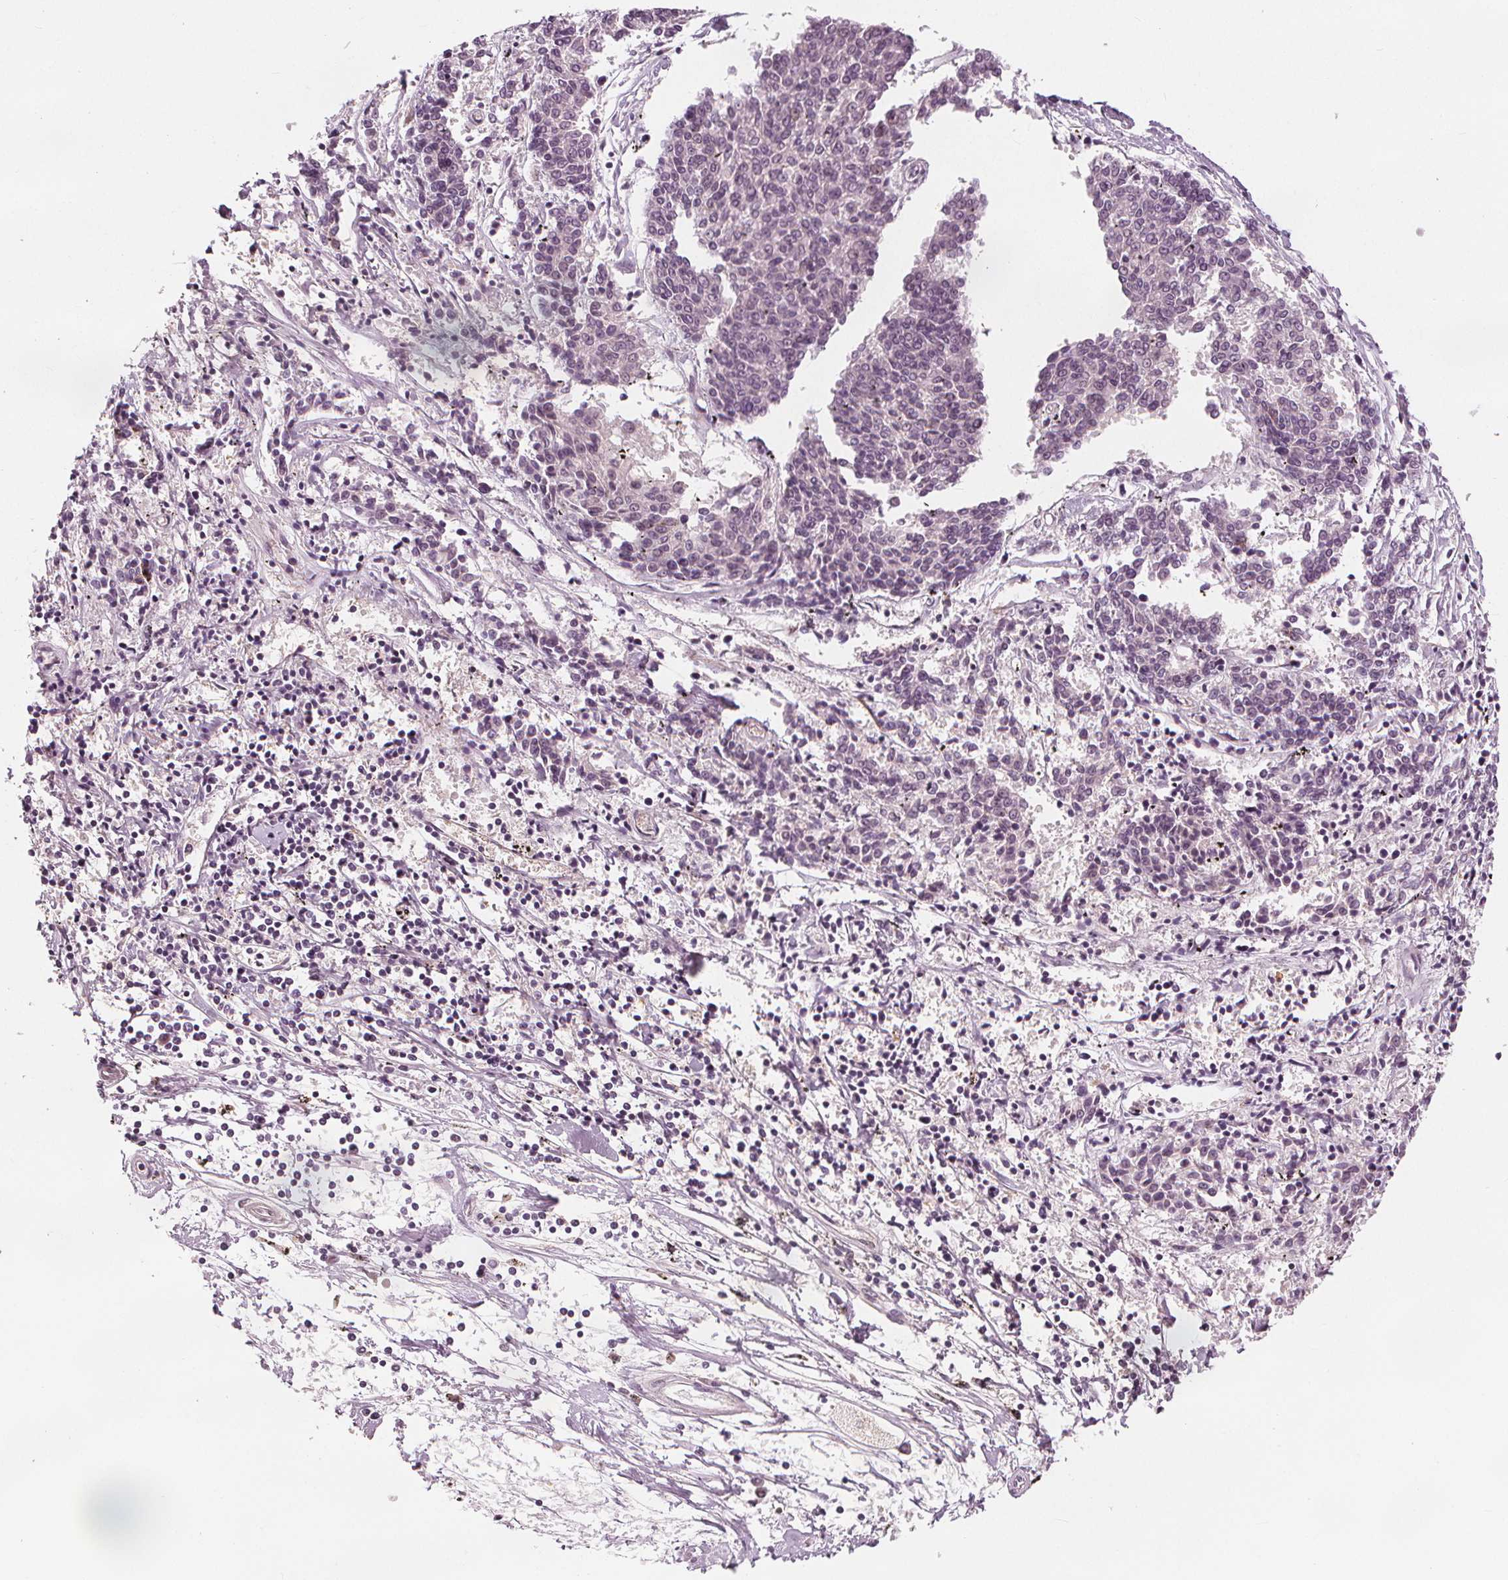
{"staining": {"intensity": "negative", "quantity": "none", "location": "none"}, "tissue": "melanoma", "cell_type": "Tumor cells", "image_type": "cancer", "snomed": [{"axis": "morphology", "description": "Malignant melanoma, NOS"}, {"axis": "topography", "description": "Skin"}], "caption": "Tumor cells show no significant positivity in malignant melanoma. (DAB (3,3'-diaminobenzidine) immunohistochemistry (IHC) visualized using brightfield microscopy, high magnification).", "gene": "SLC34A1", "patient": {"sex": "female", "age": 72}}